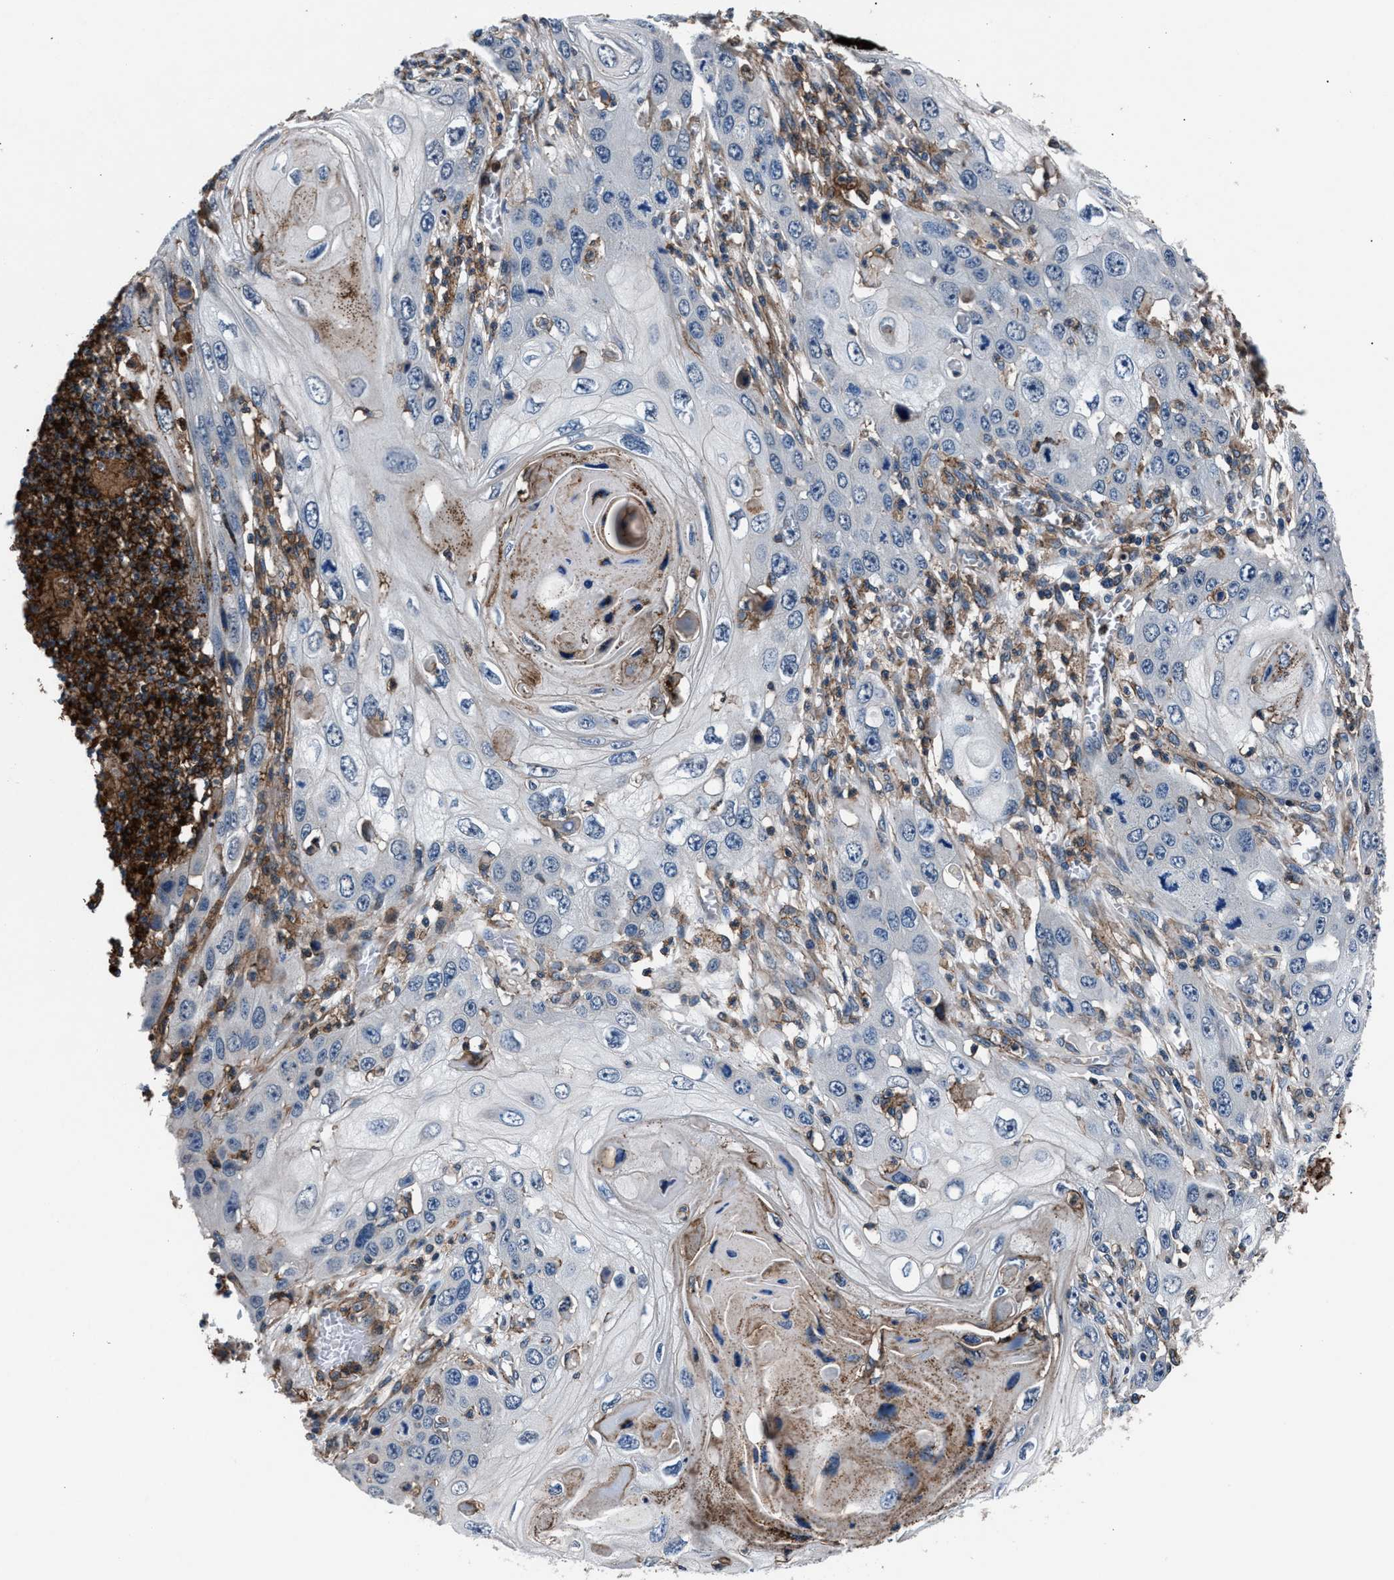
{"staining": {"intensity": "negative", "quantity": "none", "location": "none"}, "tissue": "skin cancer", "cell_type": "Tumor cells", "image_type": "cancer", "snomed": [{"axis": "morphology", "description": "Squamous cell carcinoma, NOS"}, {"axis": "topography", "description": "Skin"}], "caption": "Human squamous cell carcinoma (skin) stained for a protein using IHC shows no staining in tumor cells.", "gene": "MFSD11", "patient": {"sex": "male", "age": 55}}